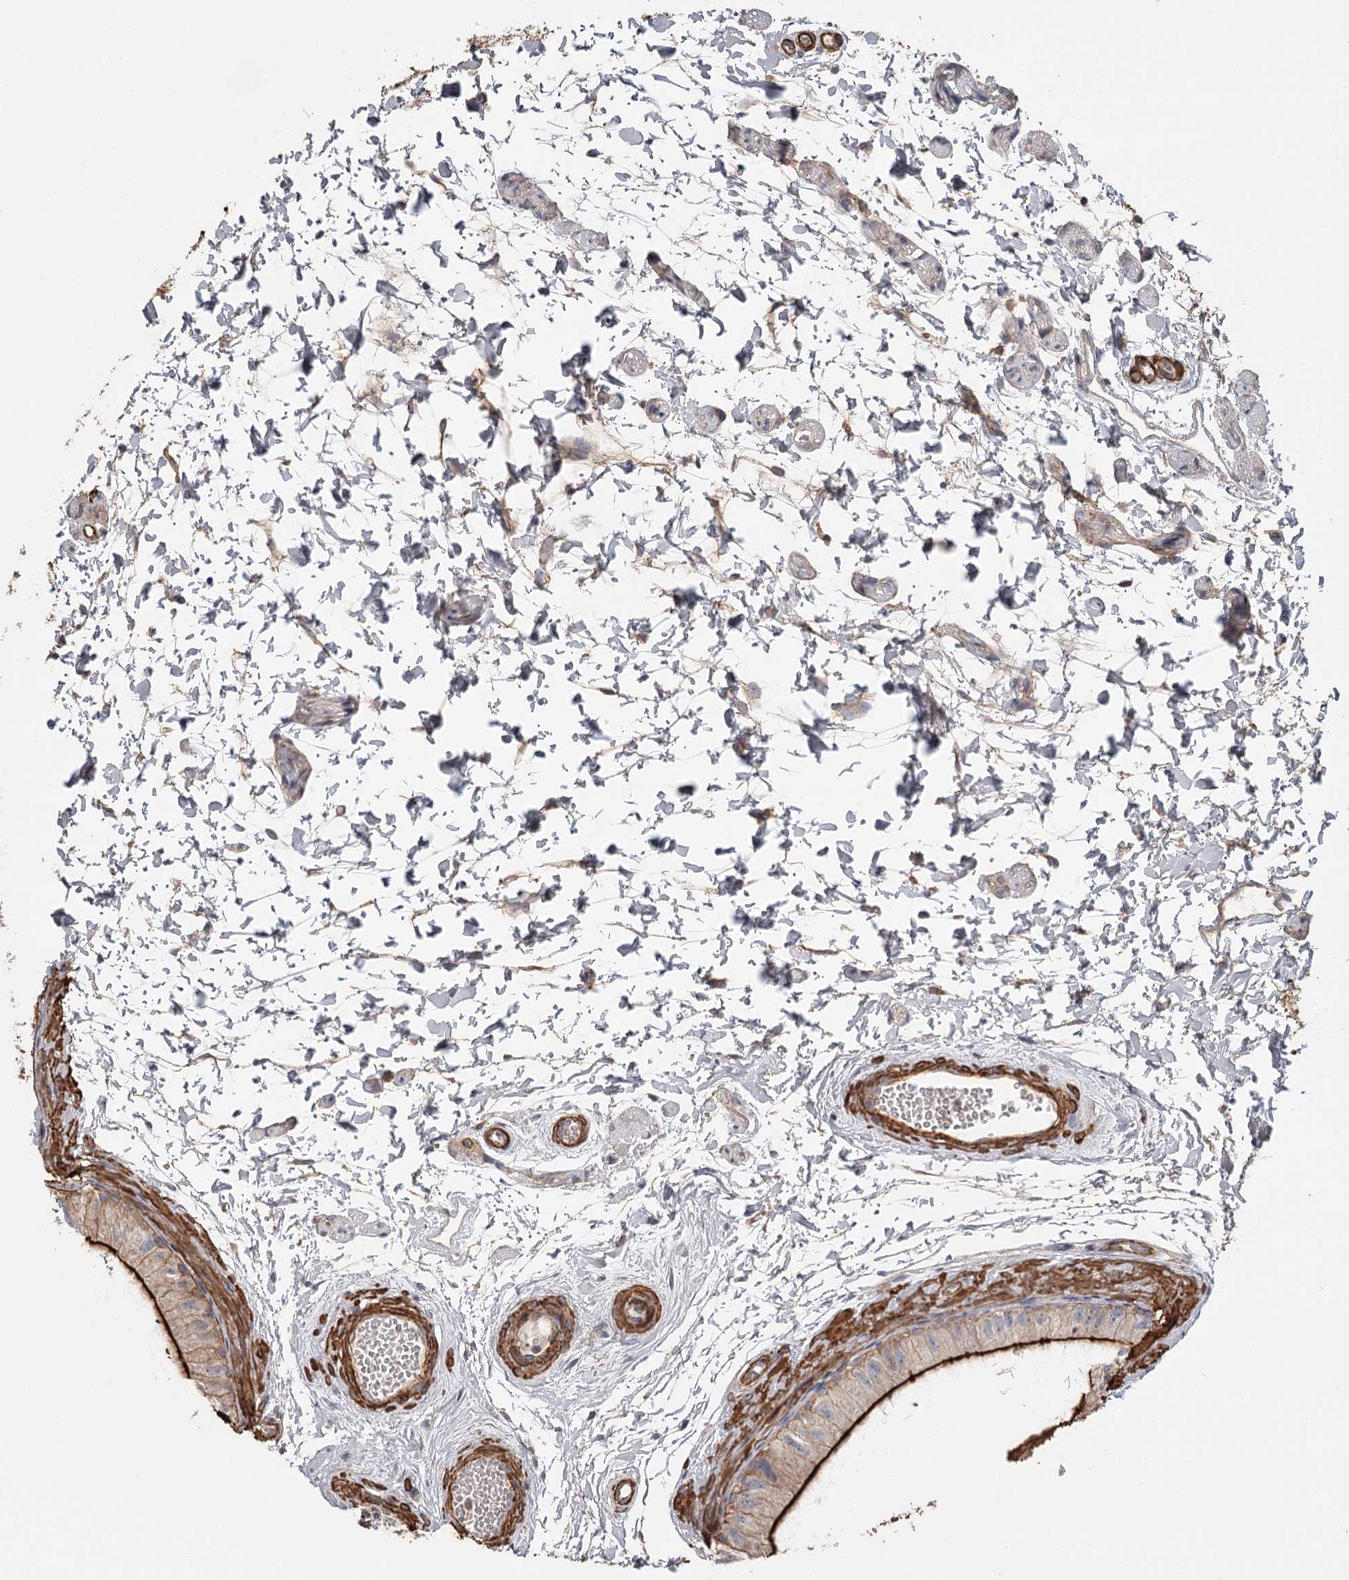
{"staining": {"intensity": "strong", "quantity": "25%-75%", "location": "cytoplasmic/membranous"}, "tissue": "epididymis", "cell_type": "Glandular cells", "image_type": "normal", "snomed": [{"axis": "morphology", "description": "Normal tissue, NOS"}, {"axis": "topography", "description": "Epididymis"}], "caption": "Benign epididymis exhibits strong cytoplasmic/membranous positivity in about 25%-75% of glandular cells, visualized by immunohistochemistry. (brown staining indicates protein expression, while blue staining denotes nuclei).", "gene": "DHRS9", "patient": {"sex": "male", "age": 50}}